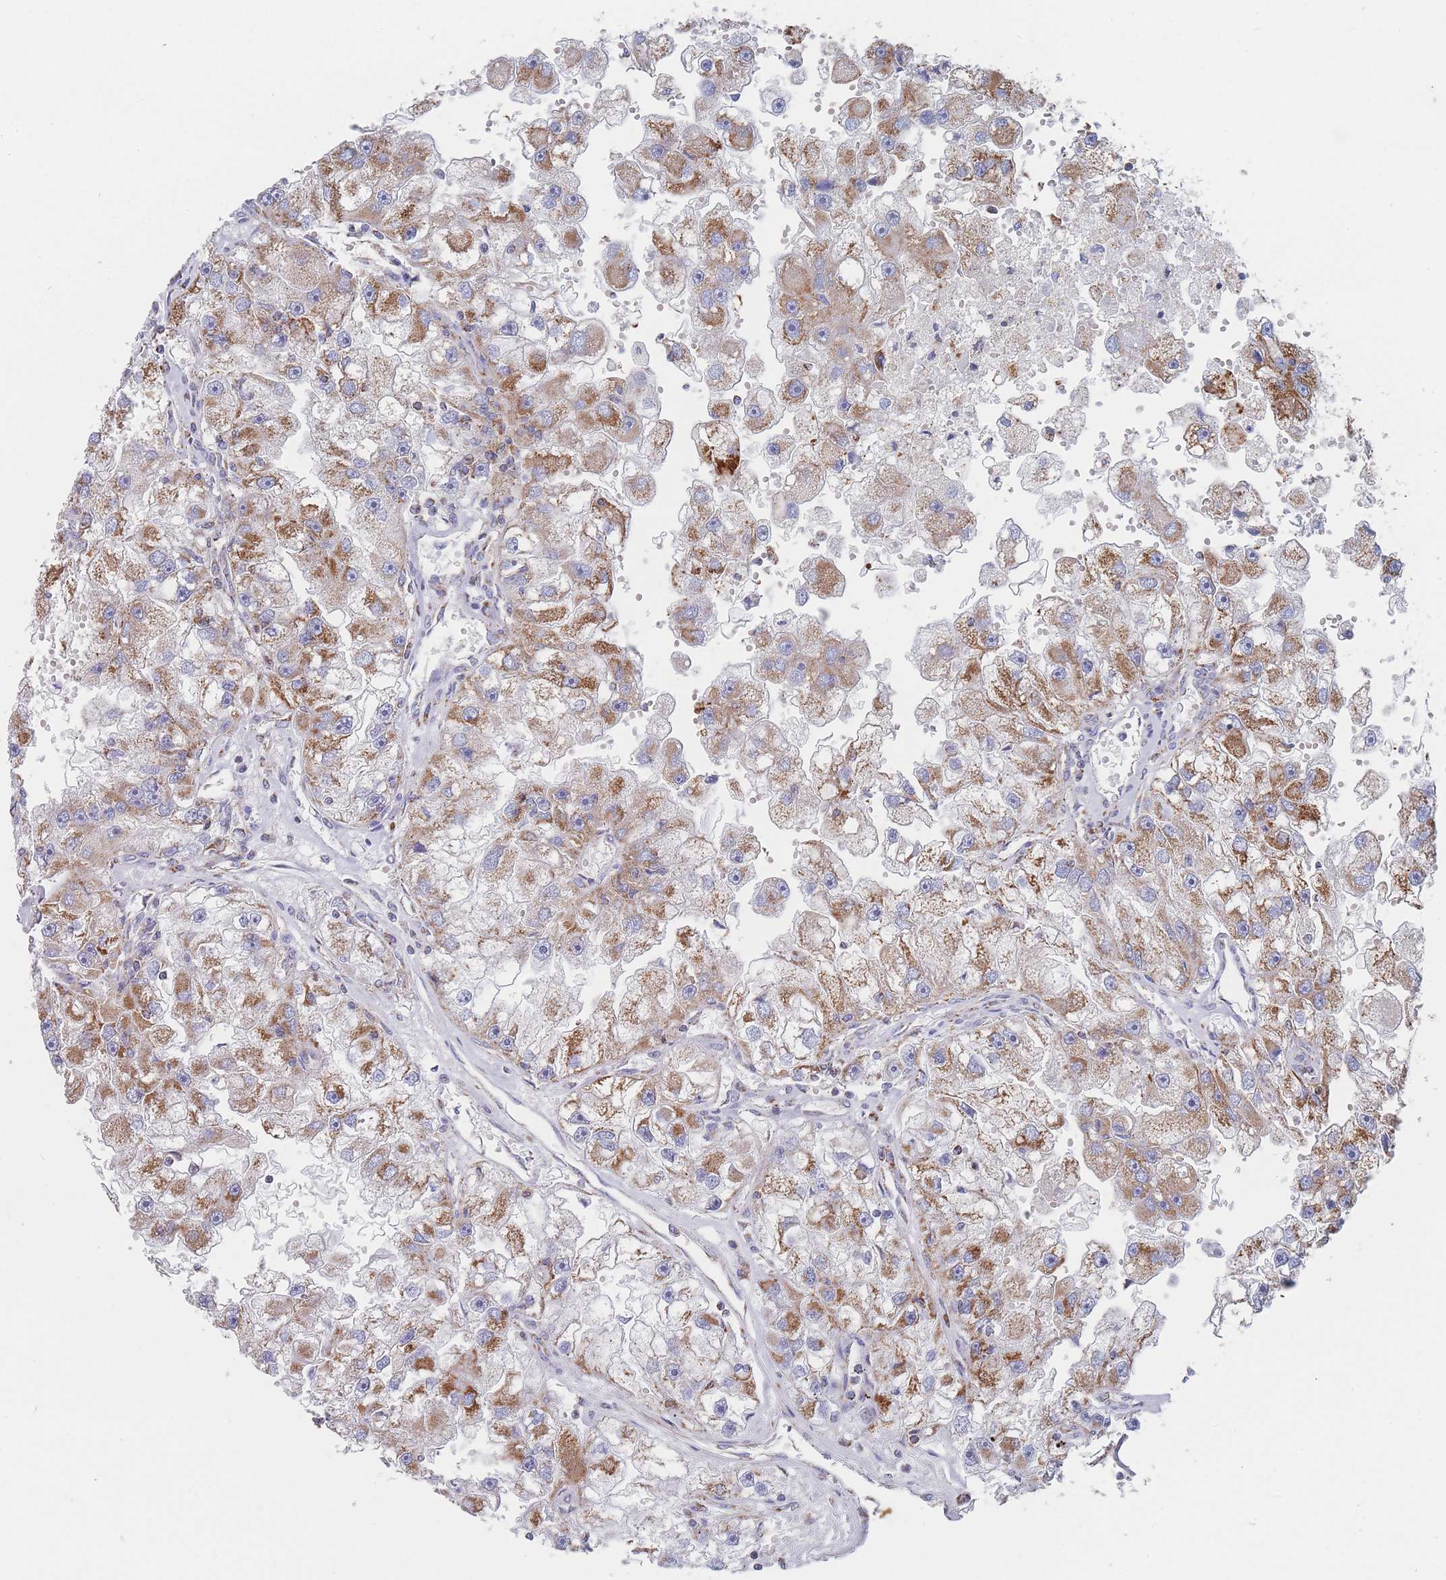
{"staining": {"intensity": "moderate", "quantity": ">75%", "location": "cytoplasmic/membranous"}, "tissue": "renal cancer", "cell_type": "Tumor cells", "image_type": "cancer", "snomed": [{"axis": "morphology", "description": "Adenocarcinoma, NOS"}, {"axis": "topography", "description": "Kidney"}], "caption": "Approximately >75% of tumor cells in human renal cancer demonstrate moderate cytoplasmic/membranous protein staining as visualized by brown immunohistochemical staining.", "gene": "IKZF4", "patient": {"sex": "male", "age": 63}}